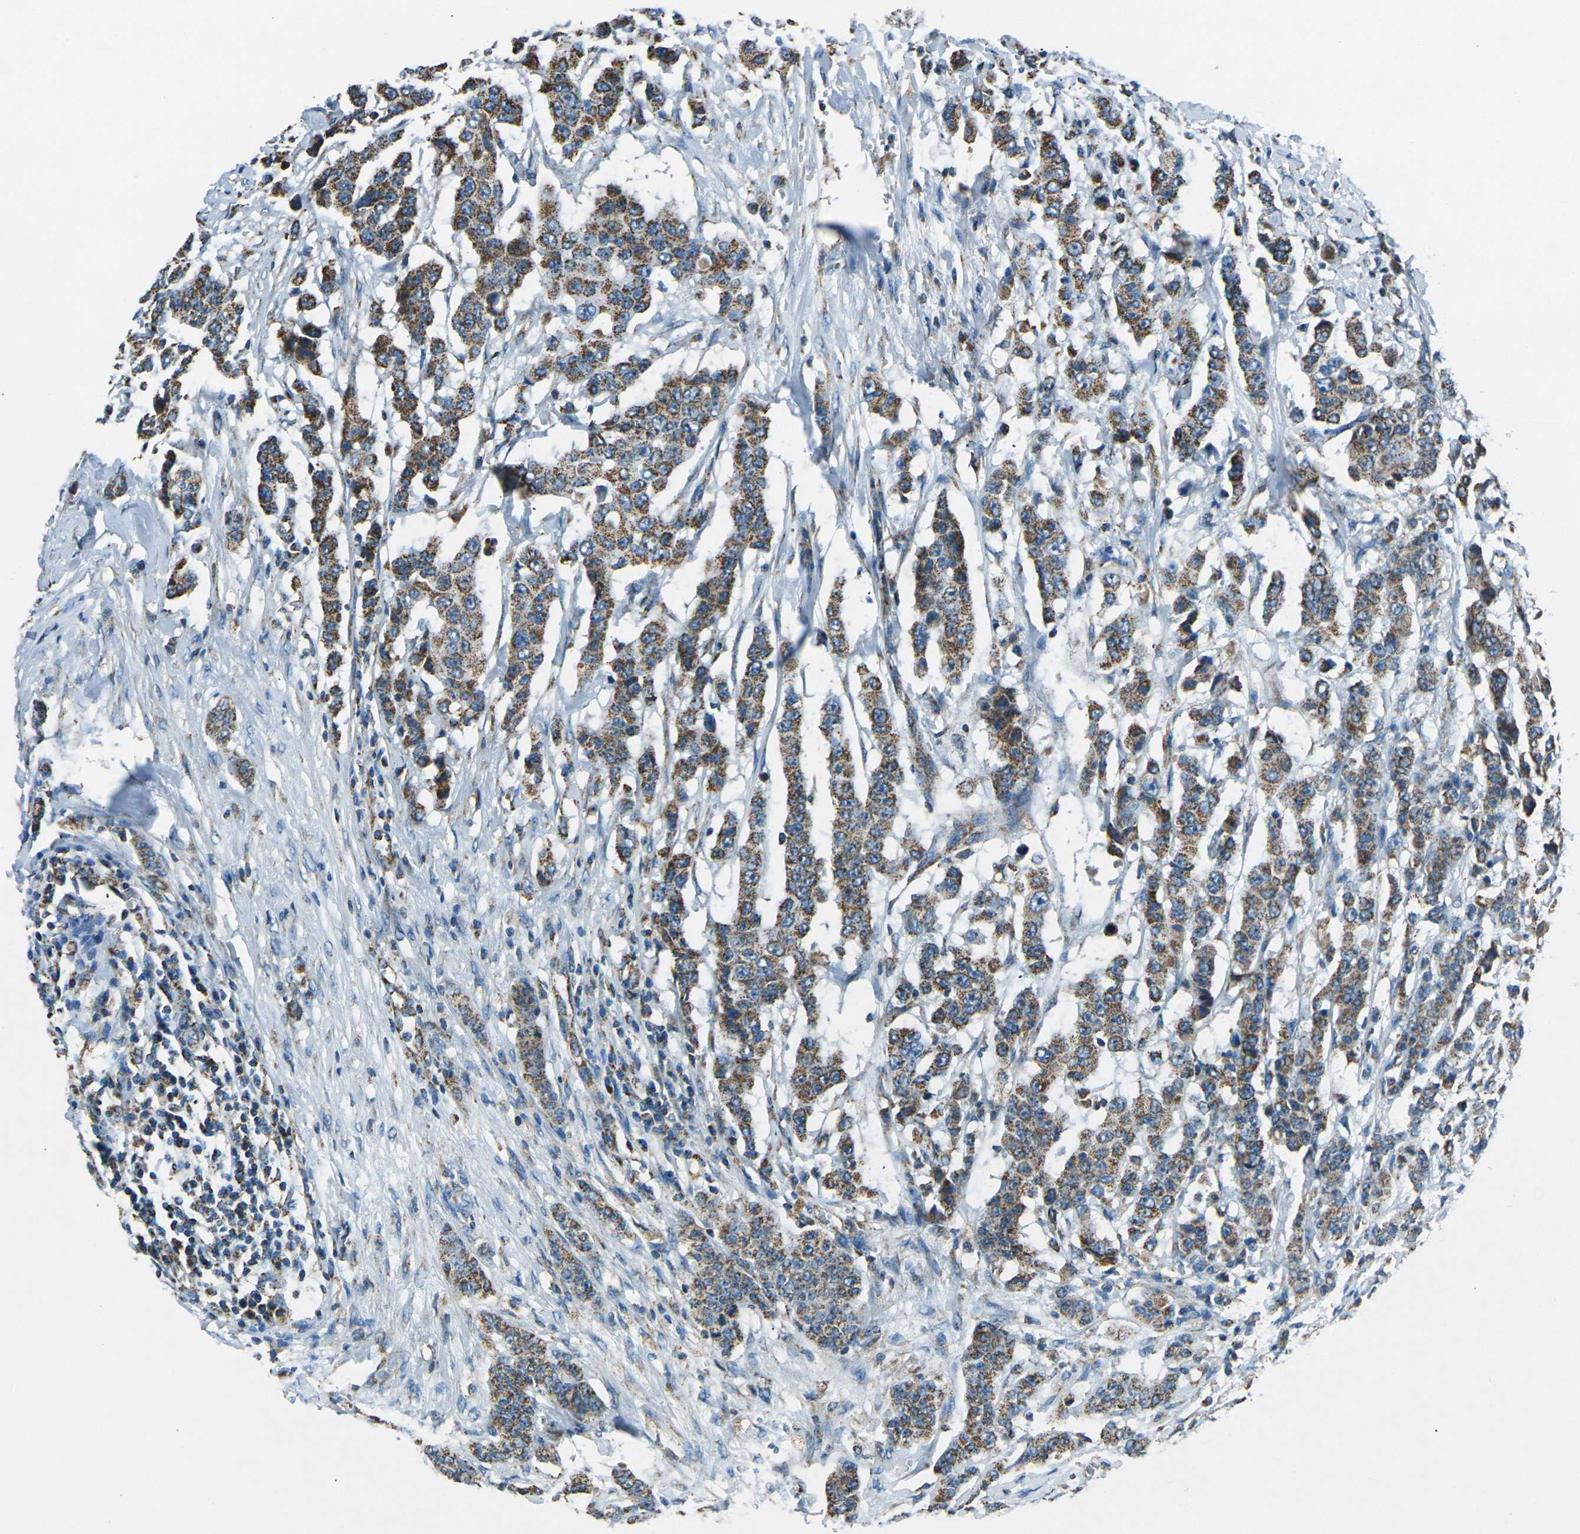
{"staining": {"intensity": "moderate", "quantity": ">75%", "location": "cytoplasmic/membranous"}, "tissue": "breast cancer", "cell_type": "Tumor cells", "image_type": "cancer", "snomed": [{"axis": "morphology", "description": "Duct carcinoma"}, {"axis": "topography", "description": "Breast"}], "caption": "Breast cancer was stained to show a protein in brown. There is medium levels of moderate cytoplasmic/membranous staining in approximately >75% of tumor cells.", "gene": "IRF3", "patient": {"sex": "female", "age": 40}}